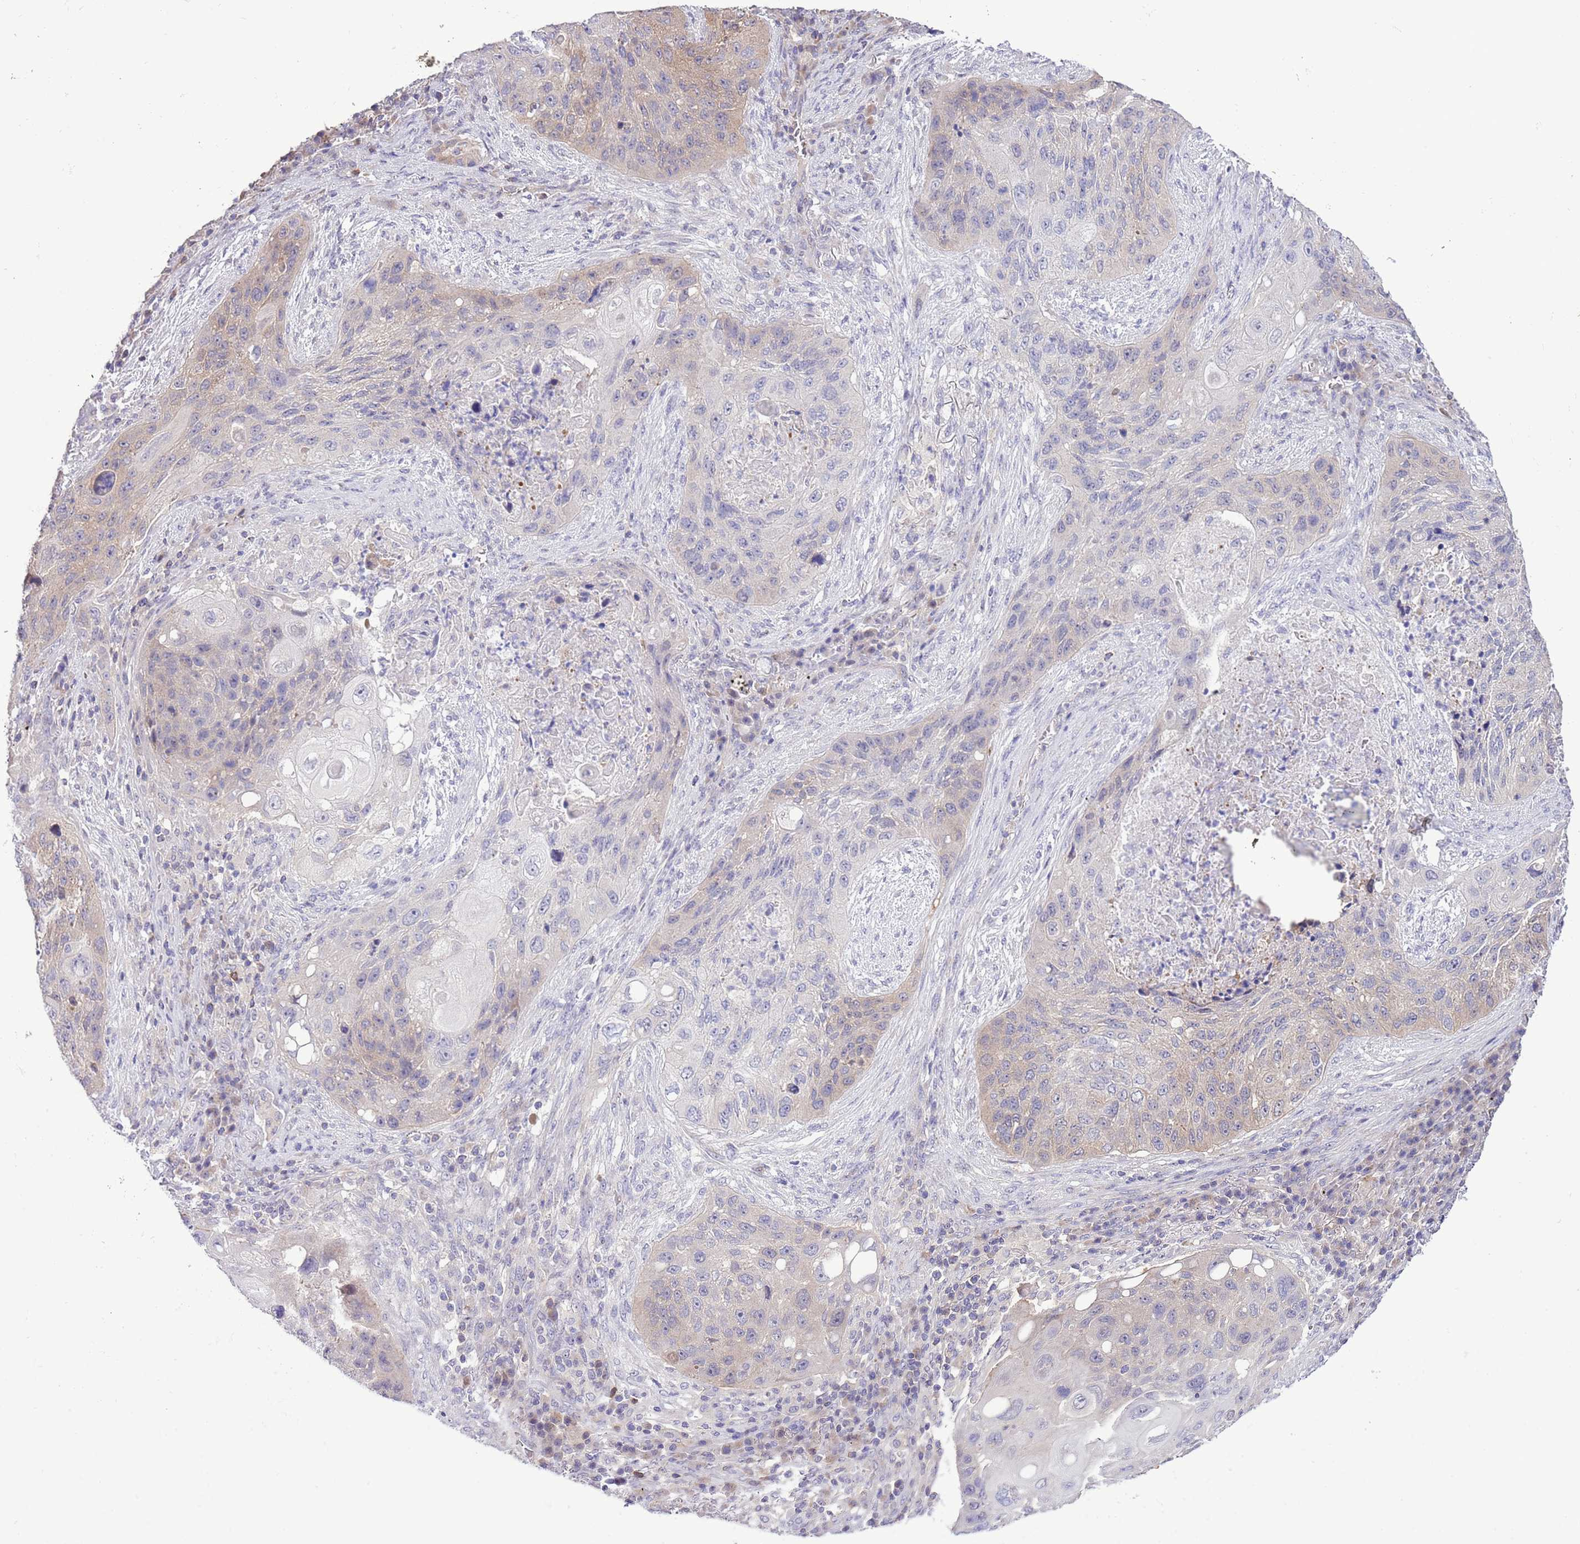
{"staining": {"intensity": "weak", "quantity": "<25%", "location": "cytoplasmic/membranous"}, "tissue": "lung cancer", "cell_type": "Tumor cells", "image_type": "cancer", "snomed": [{"axis": "morphology", "description": "Squamous cell carcinoma, NOS"}, {"axis": "topography", "description": "Lung"}], "caption": "A high-resolution image shows immunohistochemistry staining of lung cancer, which displays no significant positivity in tumor cells.", "gene": "PRR32", "patient": {"sex": "female", "age": 63}}